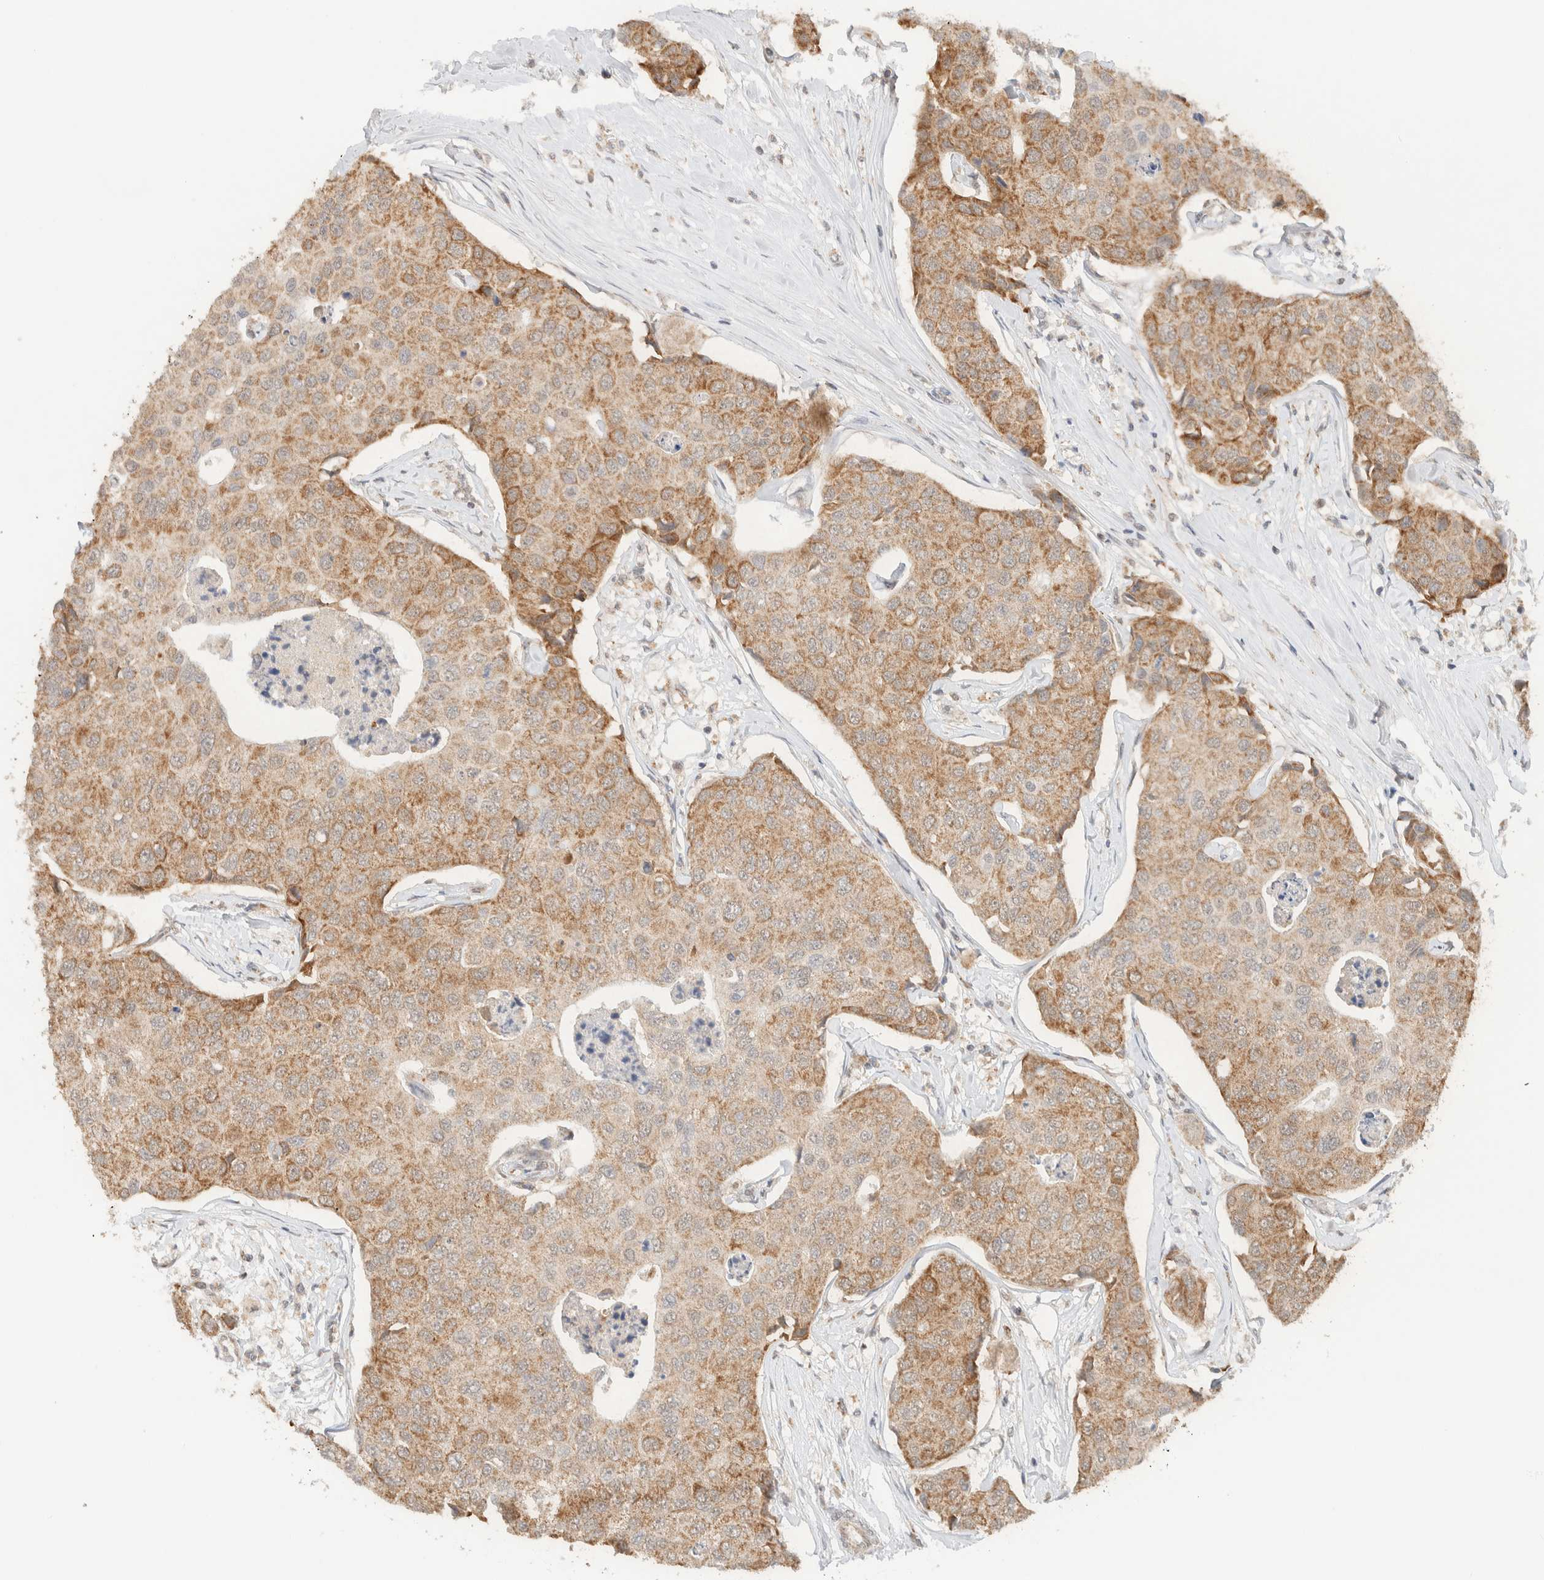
{"staining": {"intensity": "moderate", "quantity": ">75%", "location": "cytoplasmic/membranous"}, "tissue": "breast cancer", "cell_type": "Tumor cells", "image_type": "cancer", "snomed": [{"axis": "morphology", "description": "Duct carcinoma"}, {"axis": "topography", "description": "Breast"}], "caption": "Immunohistochemistry (DAB) staining of breast cancer shows moderate cytoplasmic/membranous protein staining in about >75% of tumor cells.", "gene": "MRPL41", "patient": {"sex": "female", "age": 80}}